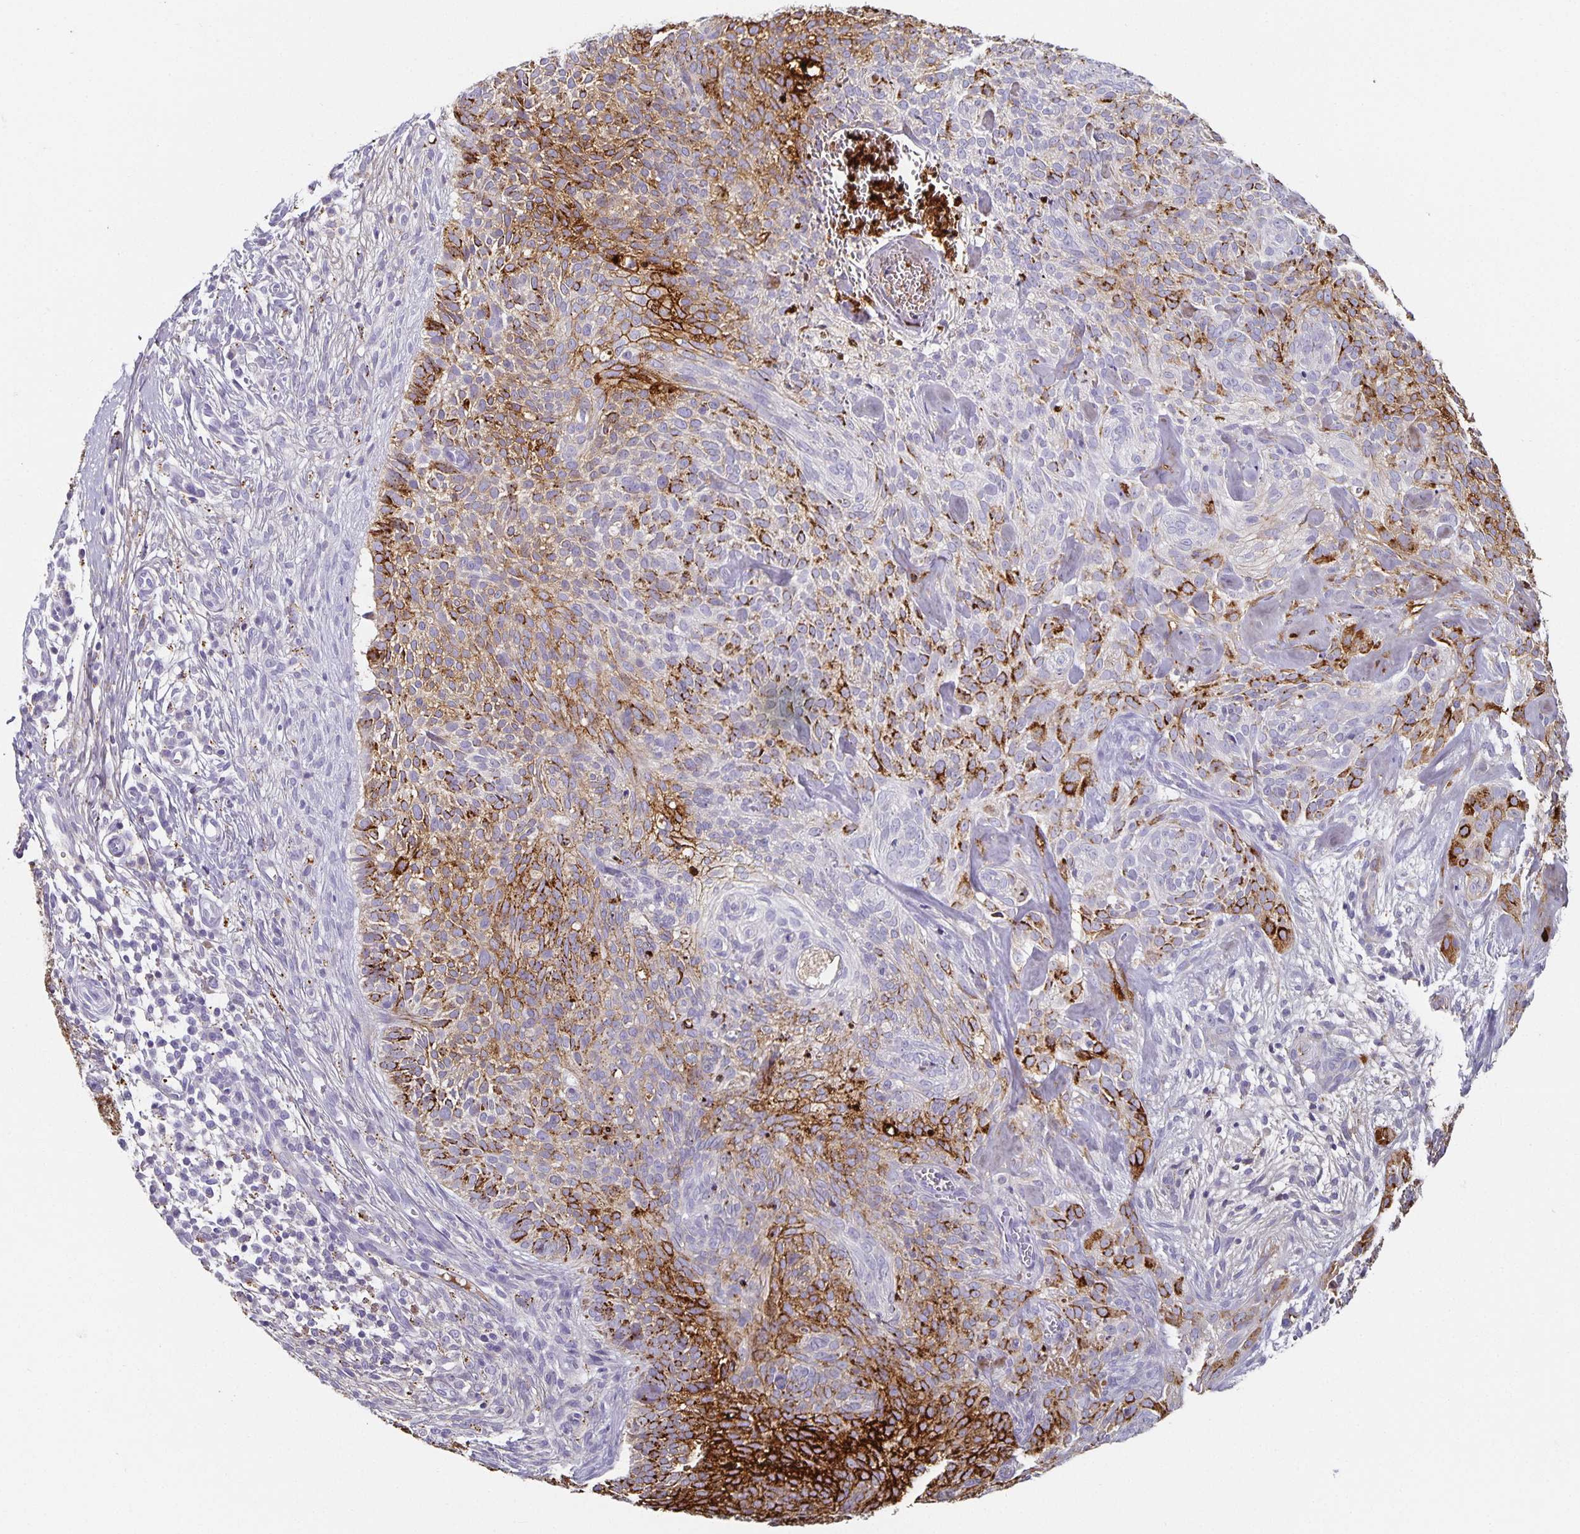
{"staining": {"intensity": "strong", "quantity": "25%-75%", "location": "cytoplasmic/membranous"}, "tissue": "skin cancer", "cell_type": "Tumor cells", "image_type": "cancer", "snomed": [{"axis": "morphology", "description": "Basal cell carcinoma"}, {"axis": "topography", "description": "Skin"}, {"axis": "topography", "description": "Skin of face"}], "caption": "Strong cytoplasmic/membranous positivity is present in approximately 25%-75% of tumor cells in skin cancer. (DAB (3,3'-diaminobenzidine) IHC, brown staining for protein, blue staining for nuclei).", "gene": "CHGA", "patient": {"sex": "female", "age": 82}}